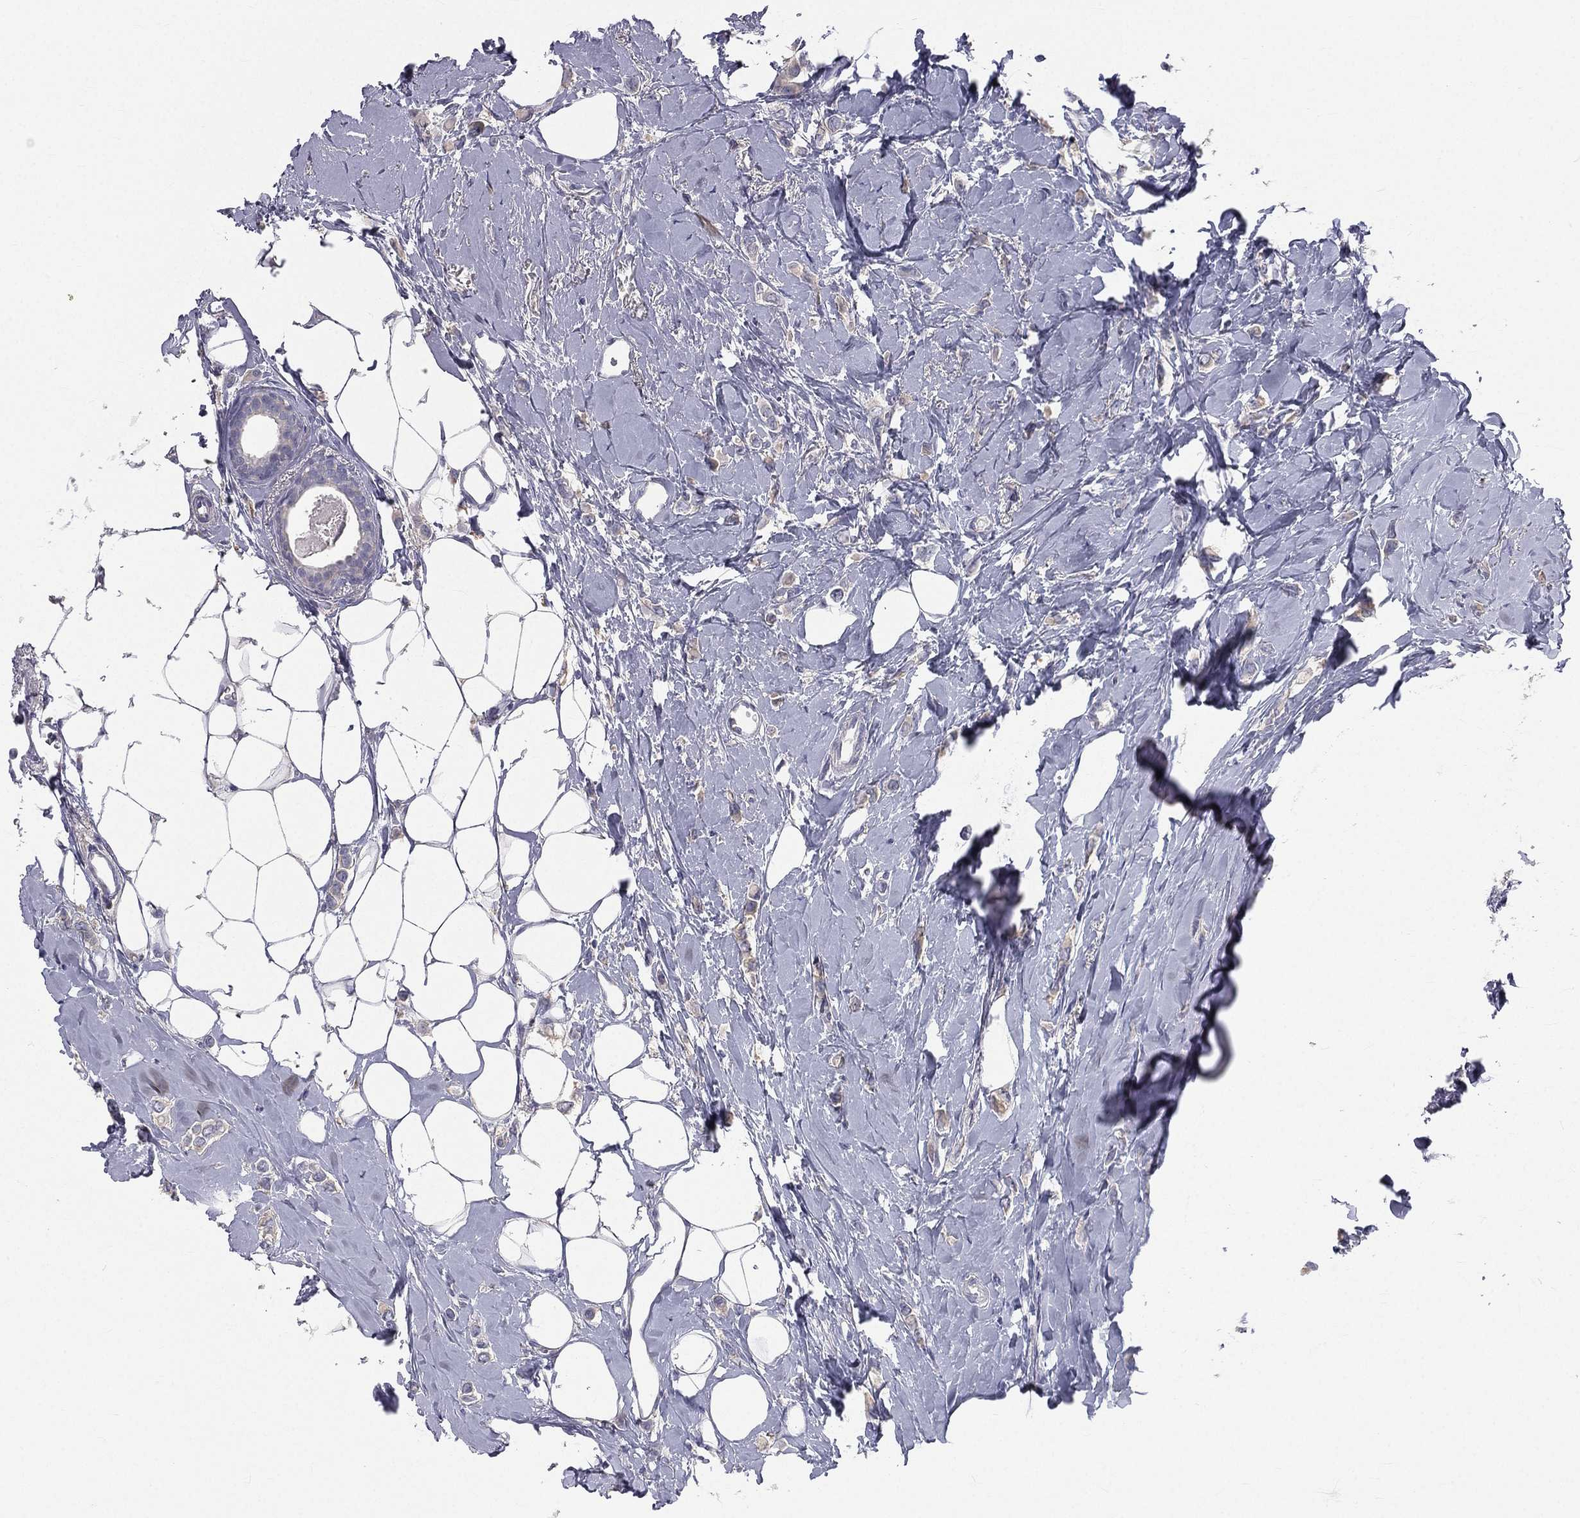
{"staining": {"intensity": "negative", "quantity": "none", "location": "none"}, "tissue": "breast cancer", "cell_type": "Tumor cells", "image_type": "cancer", "snomed": [{"axis": "morphology", "description": "Lobular carcinoma"}, {"axis": "topography", "description": "Breast"}], "caption": "Human lobular carcinoma (breast) stained for a protein using IHC demonstrates no staining in tumor cells.", "gene": "MUC13", "patient": {"sex": "female", "age": 66}}